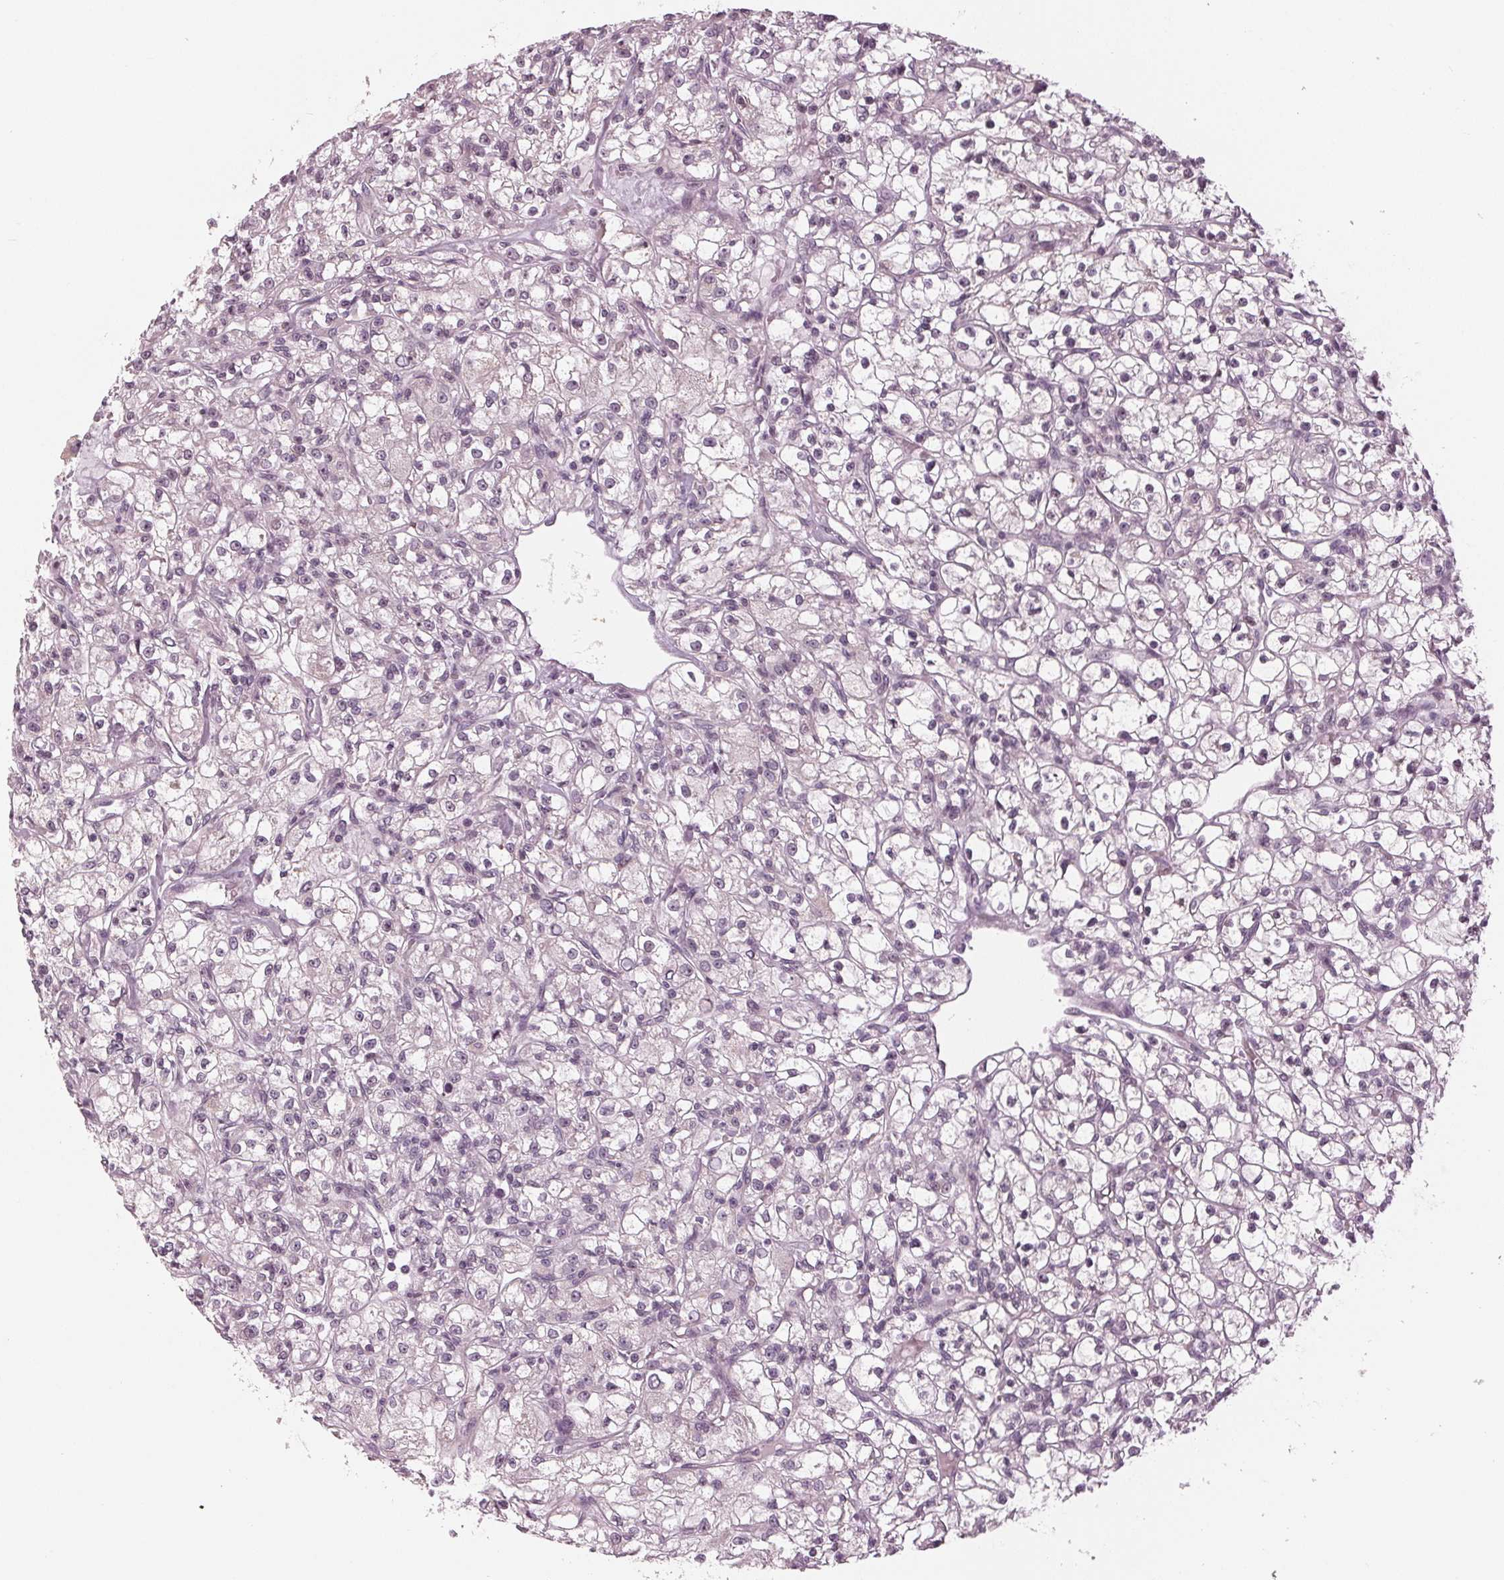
{"staining": {"intensity": "negative", "quantity": "none", "location": "none"}, "tissue": "renal cancer", "cell_type": "Tumor cells", "image_type": "cancer", "snomed": [{"axis": "morphology", "description": "Adenocarcinoma, NOS"}, {"axis": "topography", "description": "Kidney"}], "caption": "Adenocarcinoma (renal) was stained to show a protein in brown. There is no significant staining in tumor cells.", "gene": "ADPRHL1", "patient": {"sex": "female", "age": 59}}